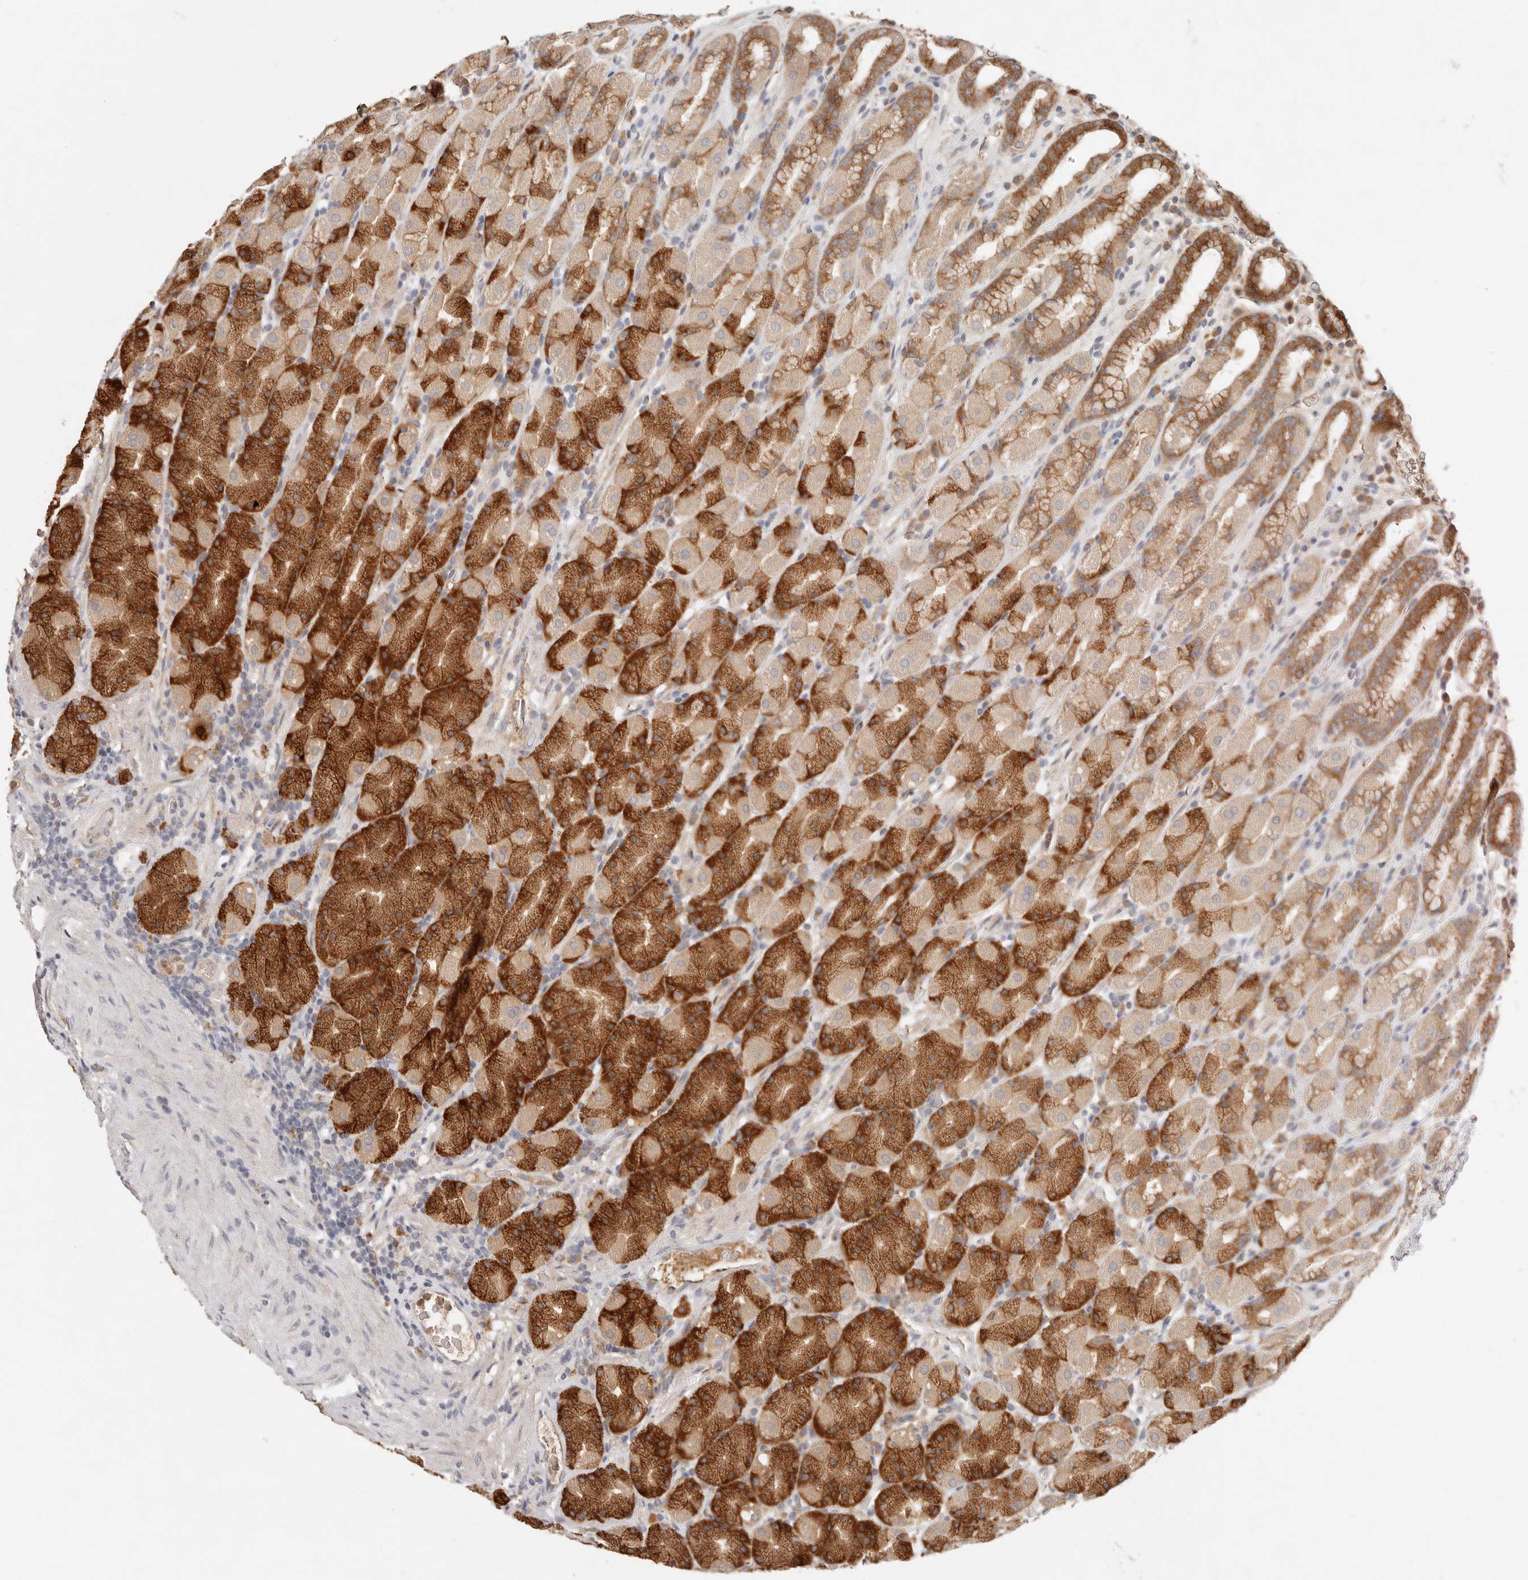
{"staining": {"intensity": "strong", "quantity": ">75%", "location": "cytoplasmic/membranous"}, "tissue": "stomach", "cell_type": "Glandular cells", "image_type": "normal", "snomed": [{"axis": "morphology", "description": "Normal tissue, NOS"}, {"axis": "topography", "description": "Stomach, upper"}], "caption": "Human stomach stained for a protein (brown) reveals strong cytoplasmic/membranous positive positivity in approximately >75% of glandular cells.", "gene": "ARHGEF10L", "patient": {"sex": "male", "age": 68}}